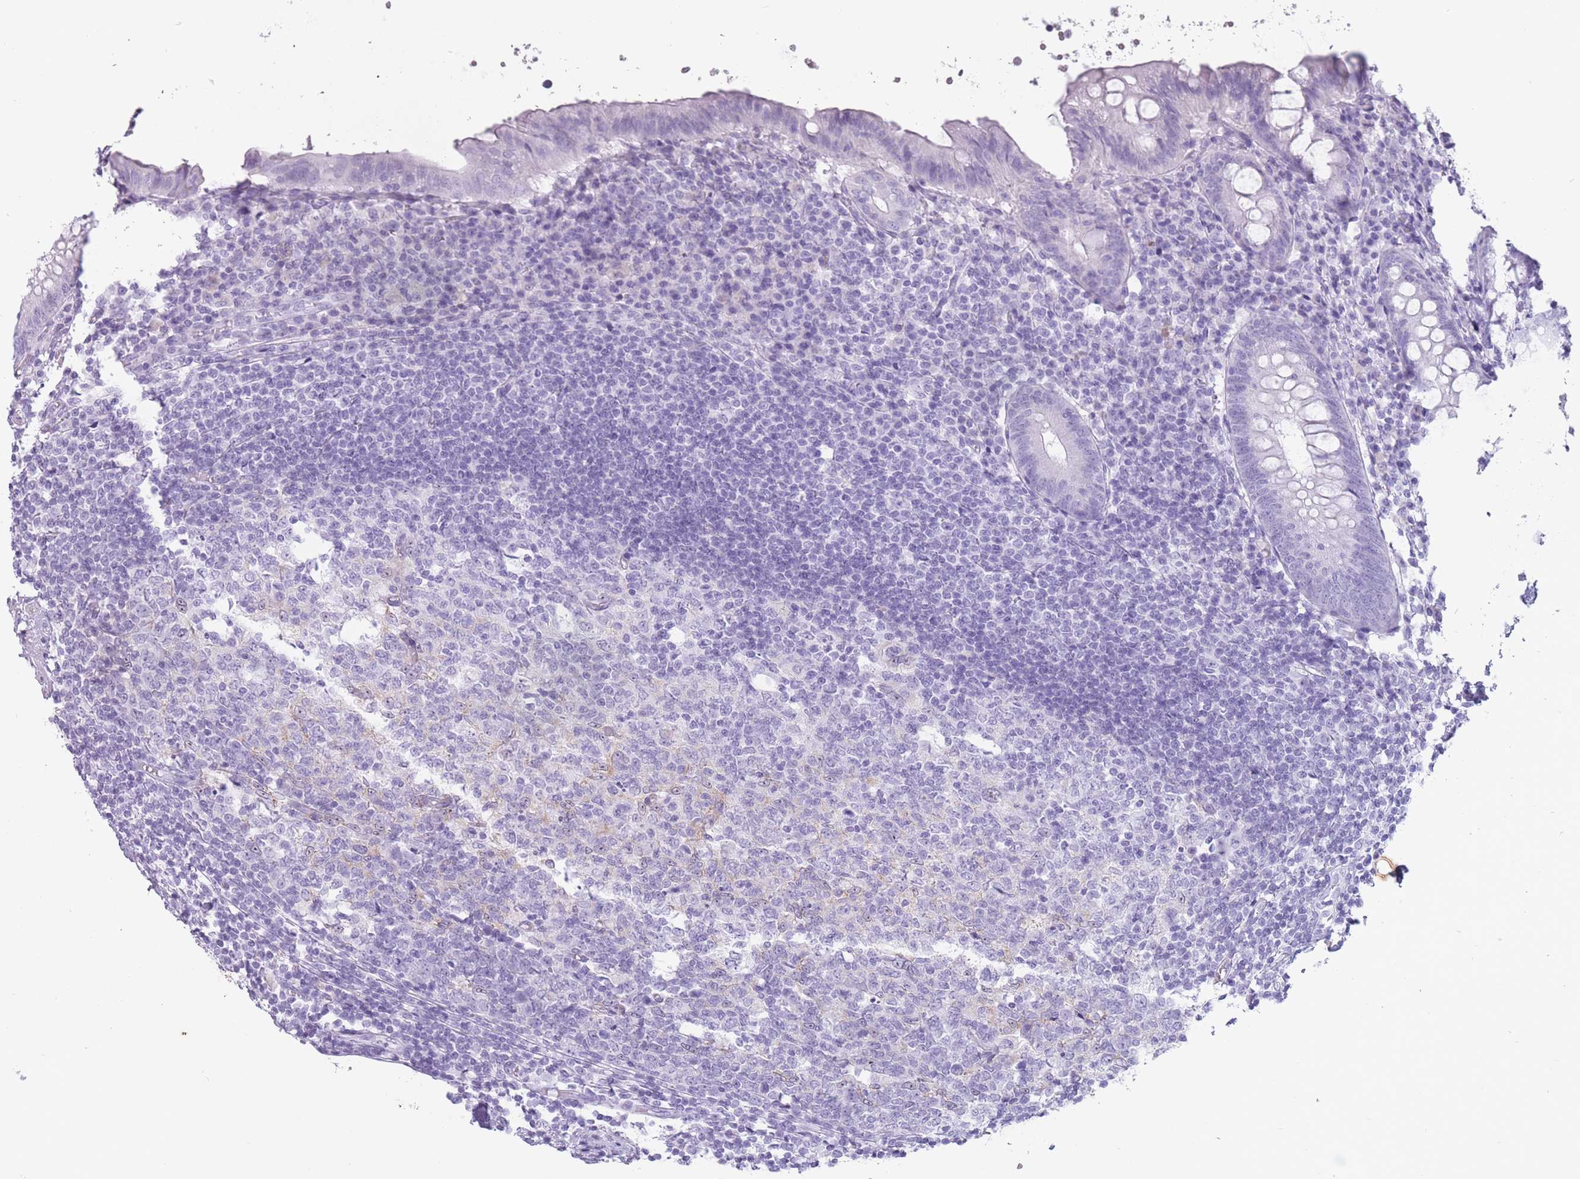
{"staining": {"intensity": "negative", "quantity": "none", "location": "none"}, "tissue": "appendix", "cell_type": "Glandular cells", "image_type": "normal", "snomed": [{"axis": "morphology", "description": "Normal tissue, NOS"}, {"axis": "topography", "description": "Appendix"}], "caption": "Immunohistochemistry photomicrograph of benign appendix: human appendix stained with DAB (3,3'-diaminobenzidine) exhibits no significant protein expression in glandular cells.", "gene": "PNMA3", "patient": {"sex": "female", "age": 54}}